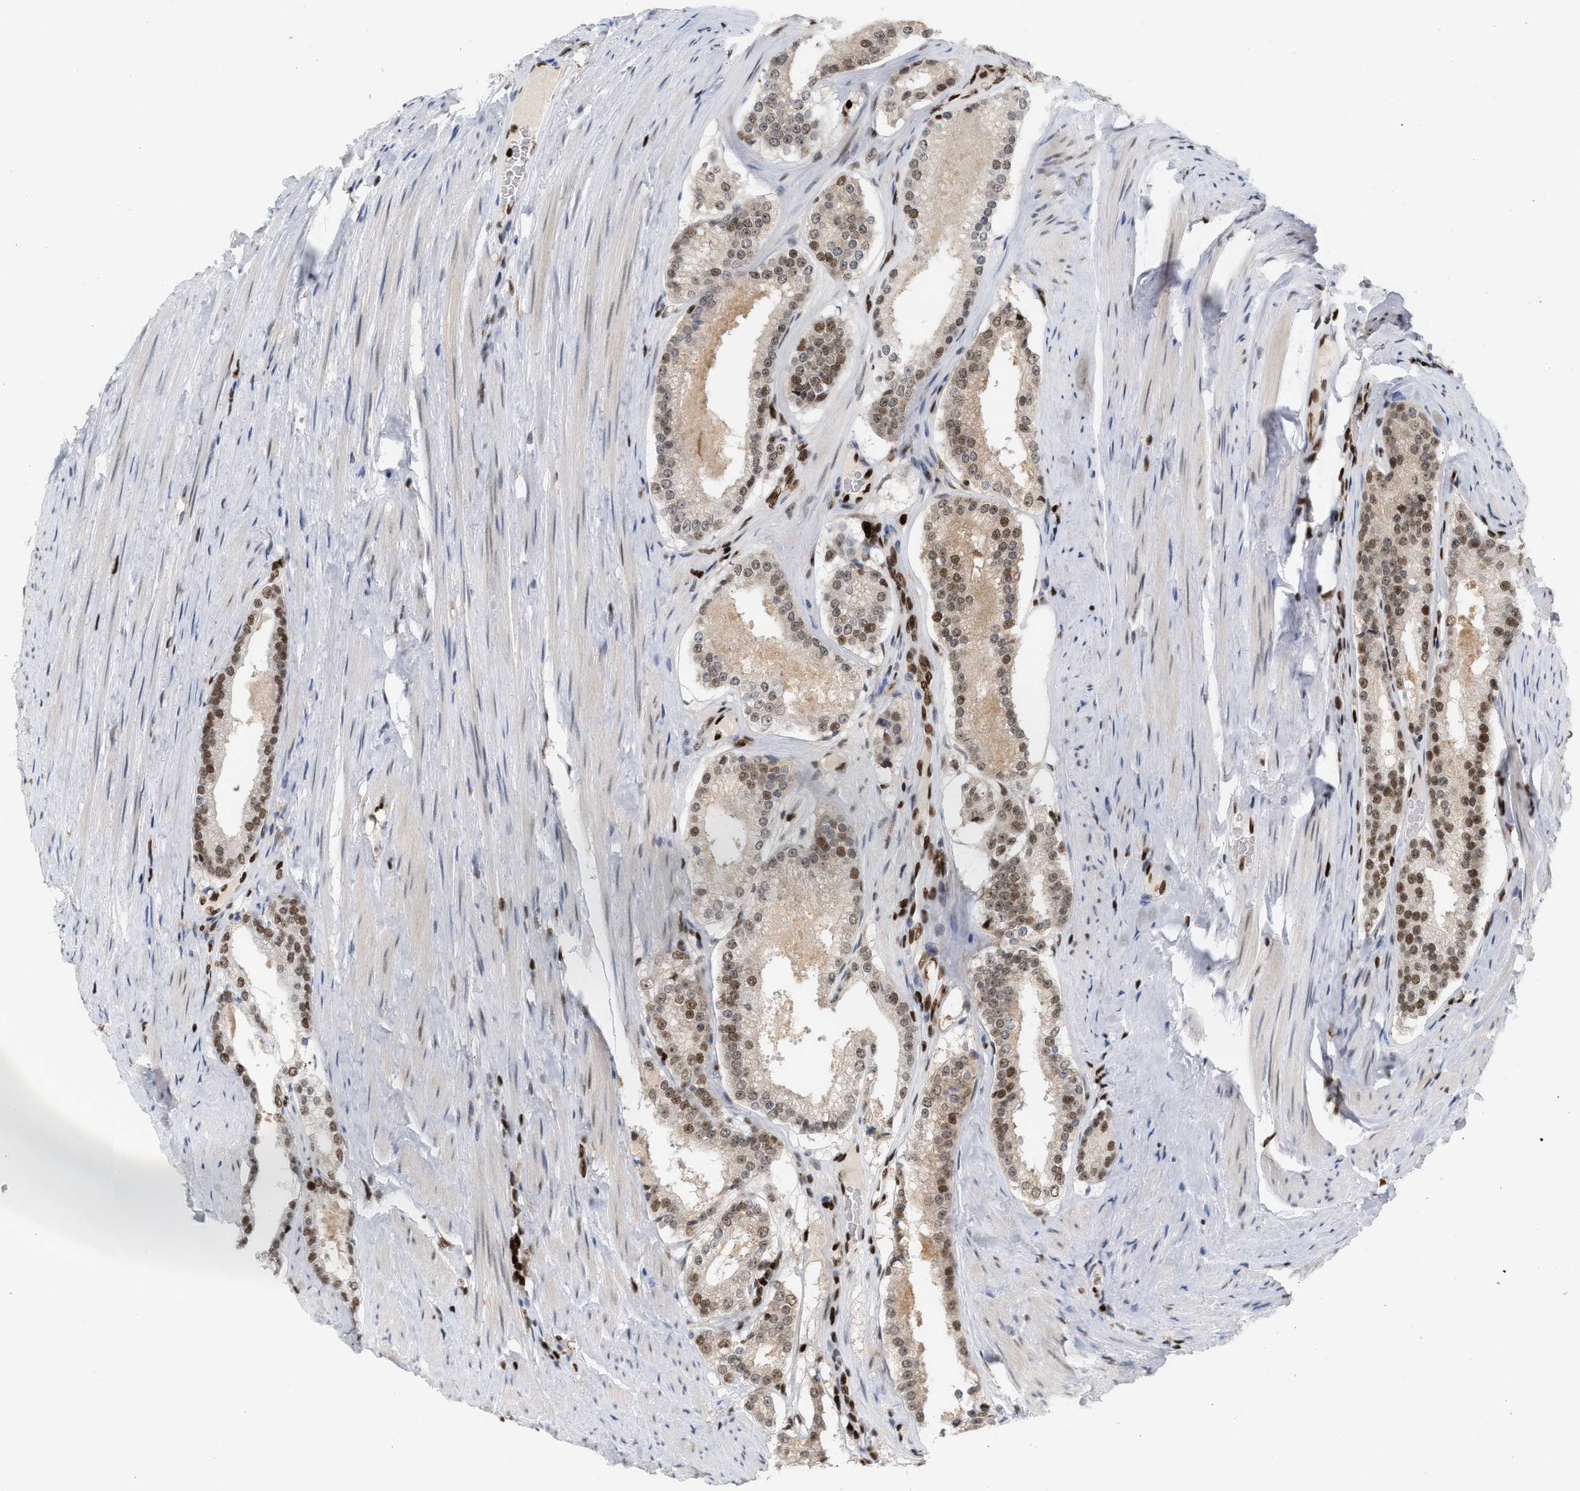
{"staining": {"intensity": "weak", "quantity": ">75%", "location": "nuclear"}, "tissue": "prostate cancer", "cell_type": "Tumor cells", "image_type": "cancer", "snomed": [{"axis": "morphology", "description": "Adenocarcinoma, Low grade"}, {"axis": "topography", "description": "Prostate"}], "caption": "Weak nuclear expression for a protein is present in about >75% of tumor cells of adenocarcinoma (low-grade) (prostate) using immunohistochemistry (IHC).", "gene": "RNASEK-C17orf49", "patient": {"sex": "male", "age": 70}}